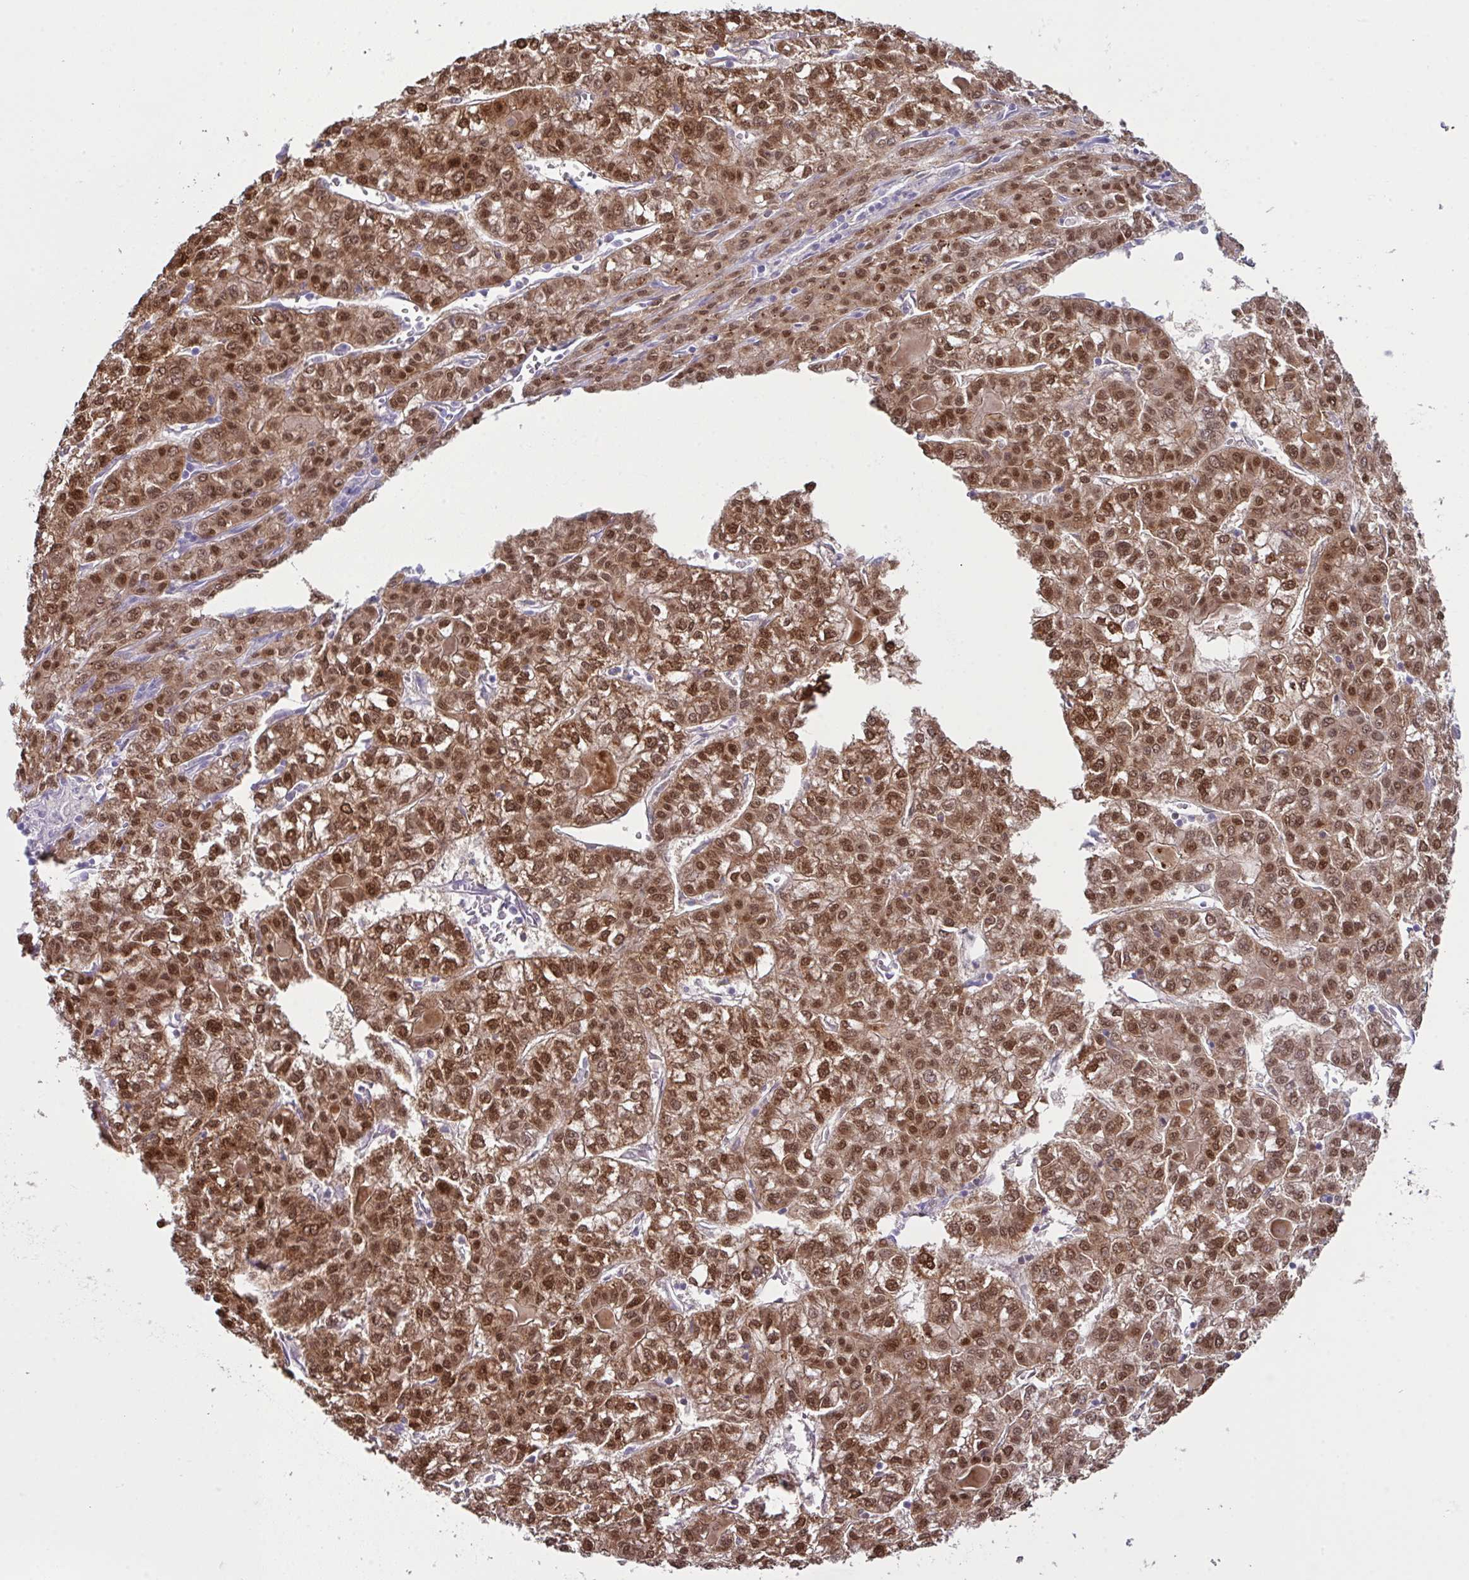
{"staining": {"intensity": "moderate", "quantity": ">75%", "location": "cytoplasmic/membranous,nuclear"}, "tissue": "liver cancer", "cell_type": "Tumor cells", "image_type": "cancer", "snomed": [{"axis": "morphology", "description": "Carcinoma, Hepatocellular, NOS"}, {"axis": "topography", "description": "Liver"}], "caption": "The photomicrograph reveals a brown stain indicating the presence of a protein in the cytoplasmic/membranous and nuclear of tumor cells in hepatocellular carcinoma (liver).", "gene": "LGALS4", "patient": {"sex": "female", "age": 43}}